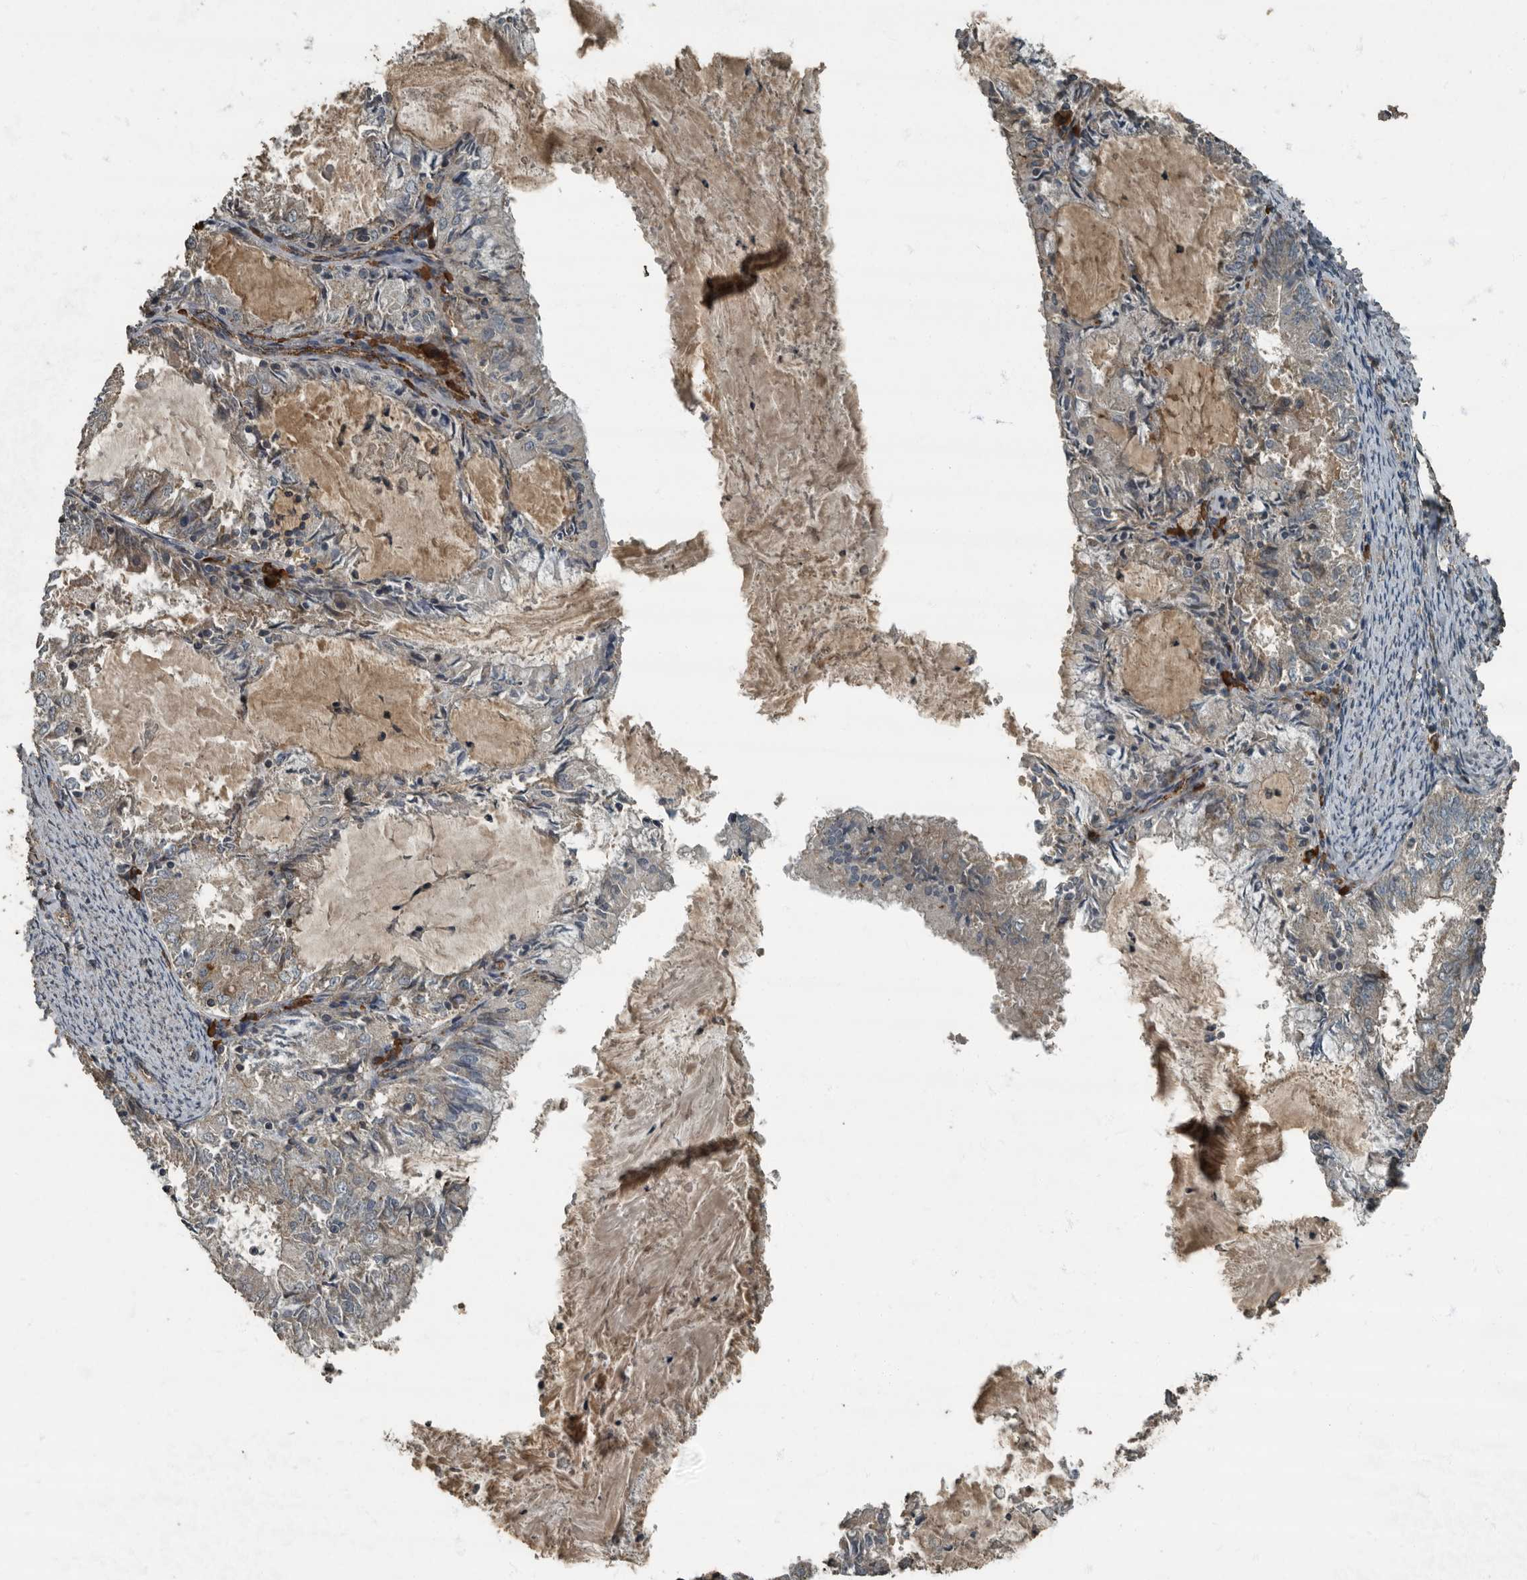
{"staining": {"intensity": "weak", "quantity": "<25%", "location": "cytoplasmic/membranous"}, "tissue": "endometrial cancer", "cell_type": "Tumor cells", "image_type": "cancer", "snomed": [{"axis": "morphology", "description": "Adenocarcinoma, NOS"}, {"axis": "topography", "description": "Endometrium"}], "caption": "The image exhibits no staining of tumor cells in endometrial cancer (adenocarcinoma).", "gene": "IL15RA", "patient": {"sex": "female", "age": 57}}